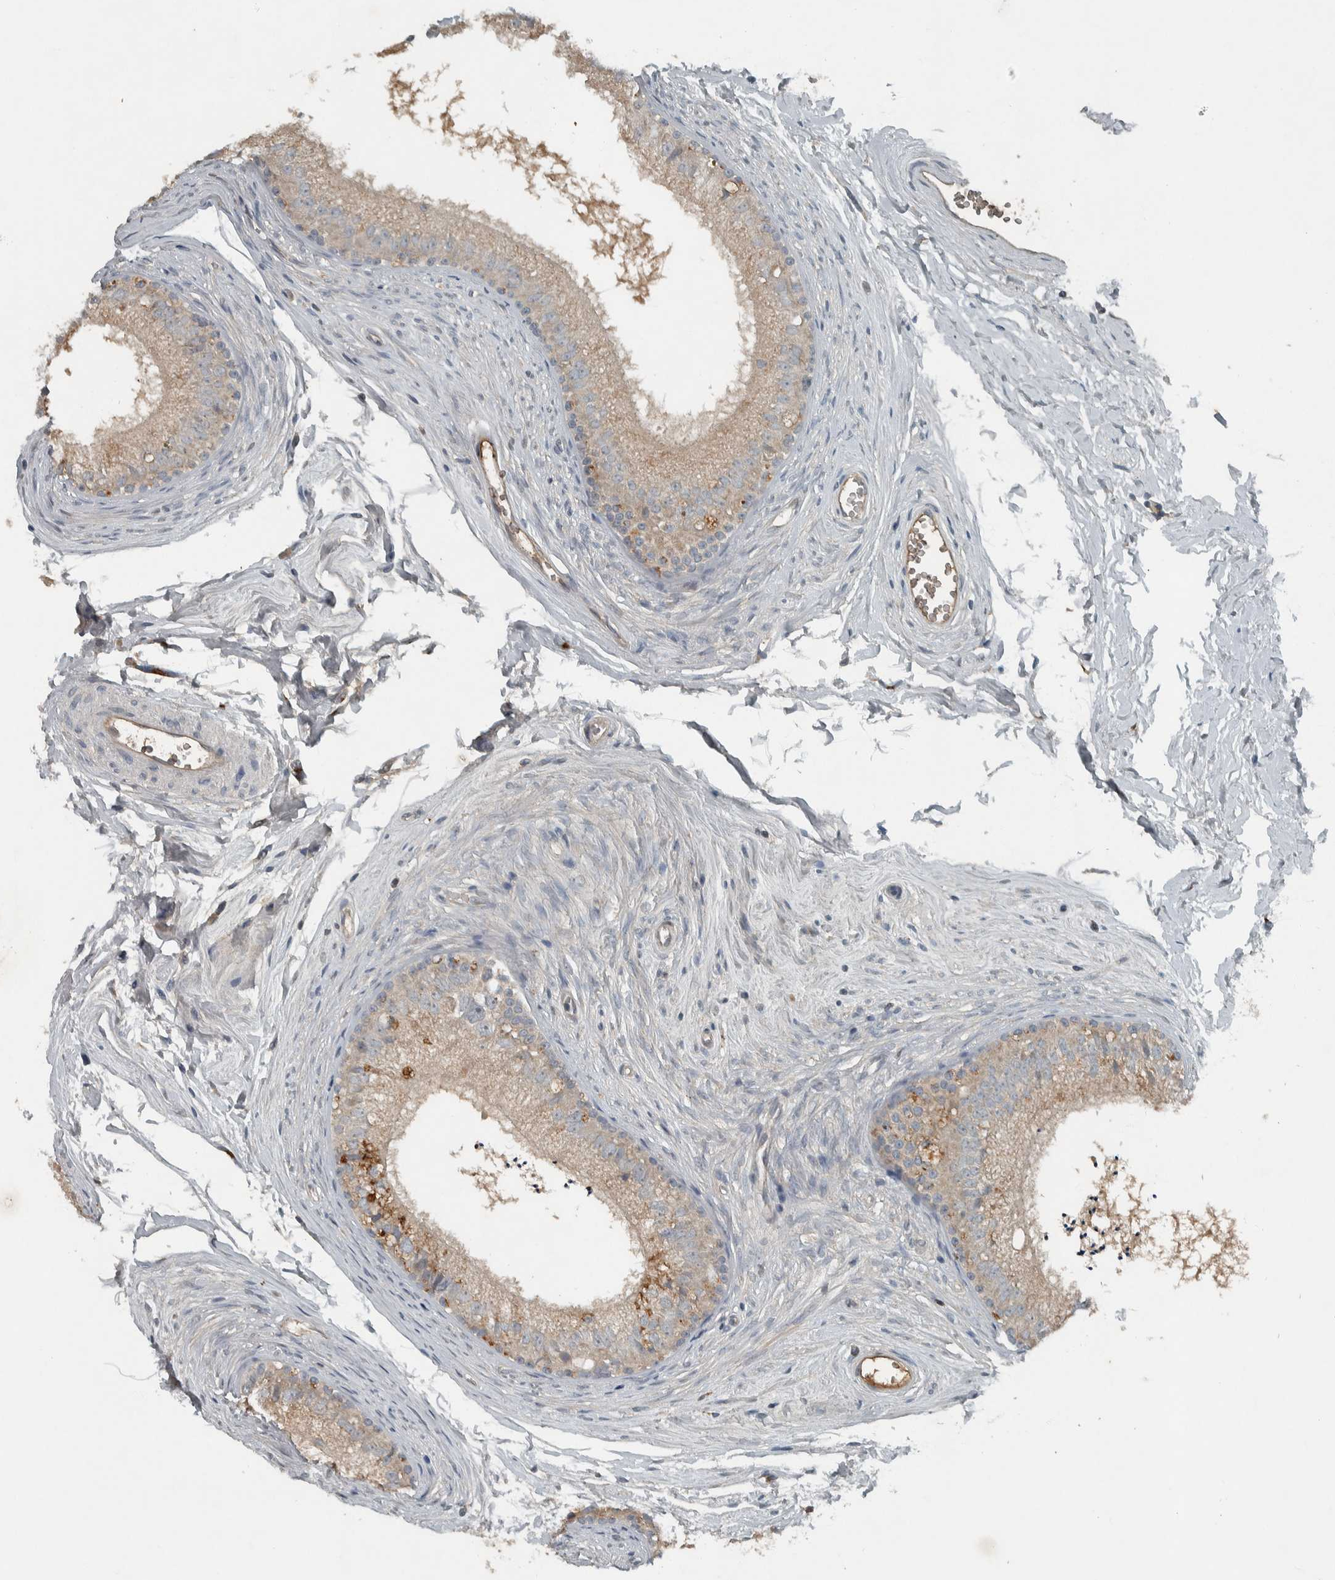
{"staining": {"intensity": "weak", "quantity": ">75%", "location": "cytoplasmic/membranous"}, "tissue": "epididymis", "cell_type": "Glandular cells", "image_type": "normal", "snomed": [{"axis": "morphology", "description": "Normal tissue, NOS"}, {"axis": "topography", "description": "Epididymis"}], "caption": "Brown immunohistochemical staining in unremarkable epididymis demonstrates weak cytoplasmic/membranous positivity in about >75% of glandular cells.", "gene": "CLCN2", "patient": {"sex": "male", "age": 56}}